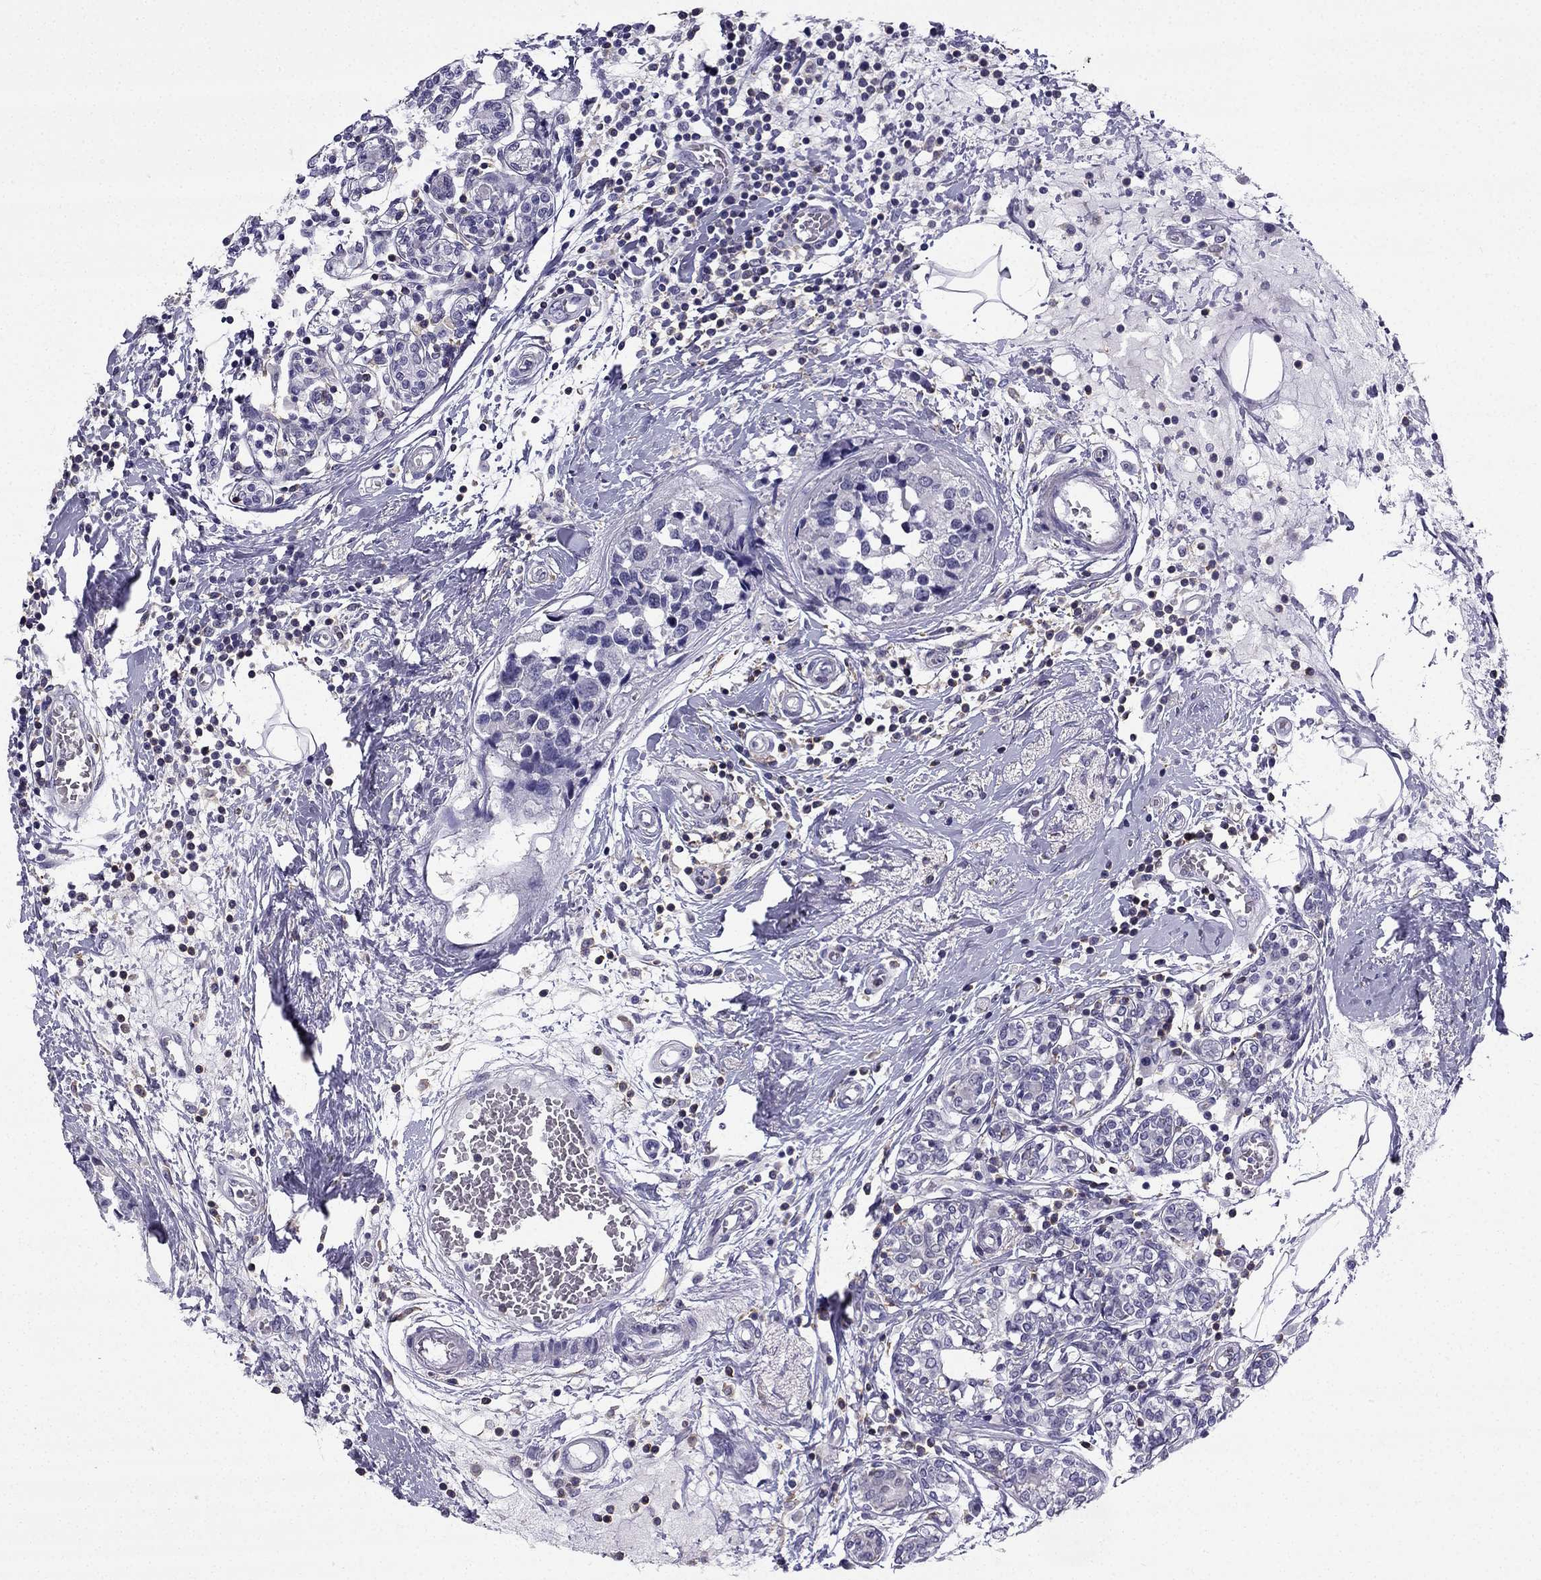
{"staining": {"intensity": "negative", "quantity": "none", "location": "none"}, "tissue": "breast cancer", "cell_type": "Tumor cells", "image_type": "cancer", "snomed": [{"axis": "morphology", "description": "Lobular carcinoma"}, {"axis": "topography", "description": "Breast"}], "caption": "There is no significant expression in tumor cells of breast lobular carcinoma. The staining is performed using DAB brown chromogen with nuclei counter-stained in using hematoxylin.", "gene": "CCK", "patient": {"sex": "female", "age": 59}}